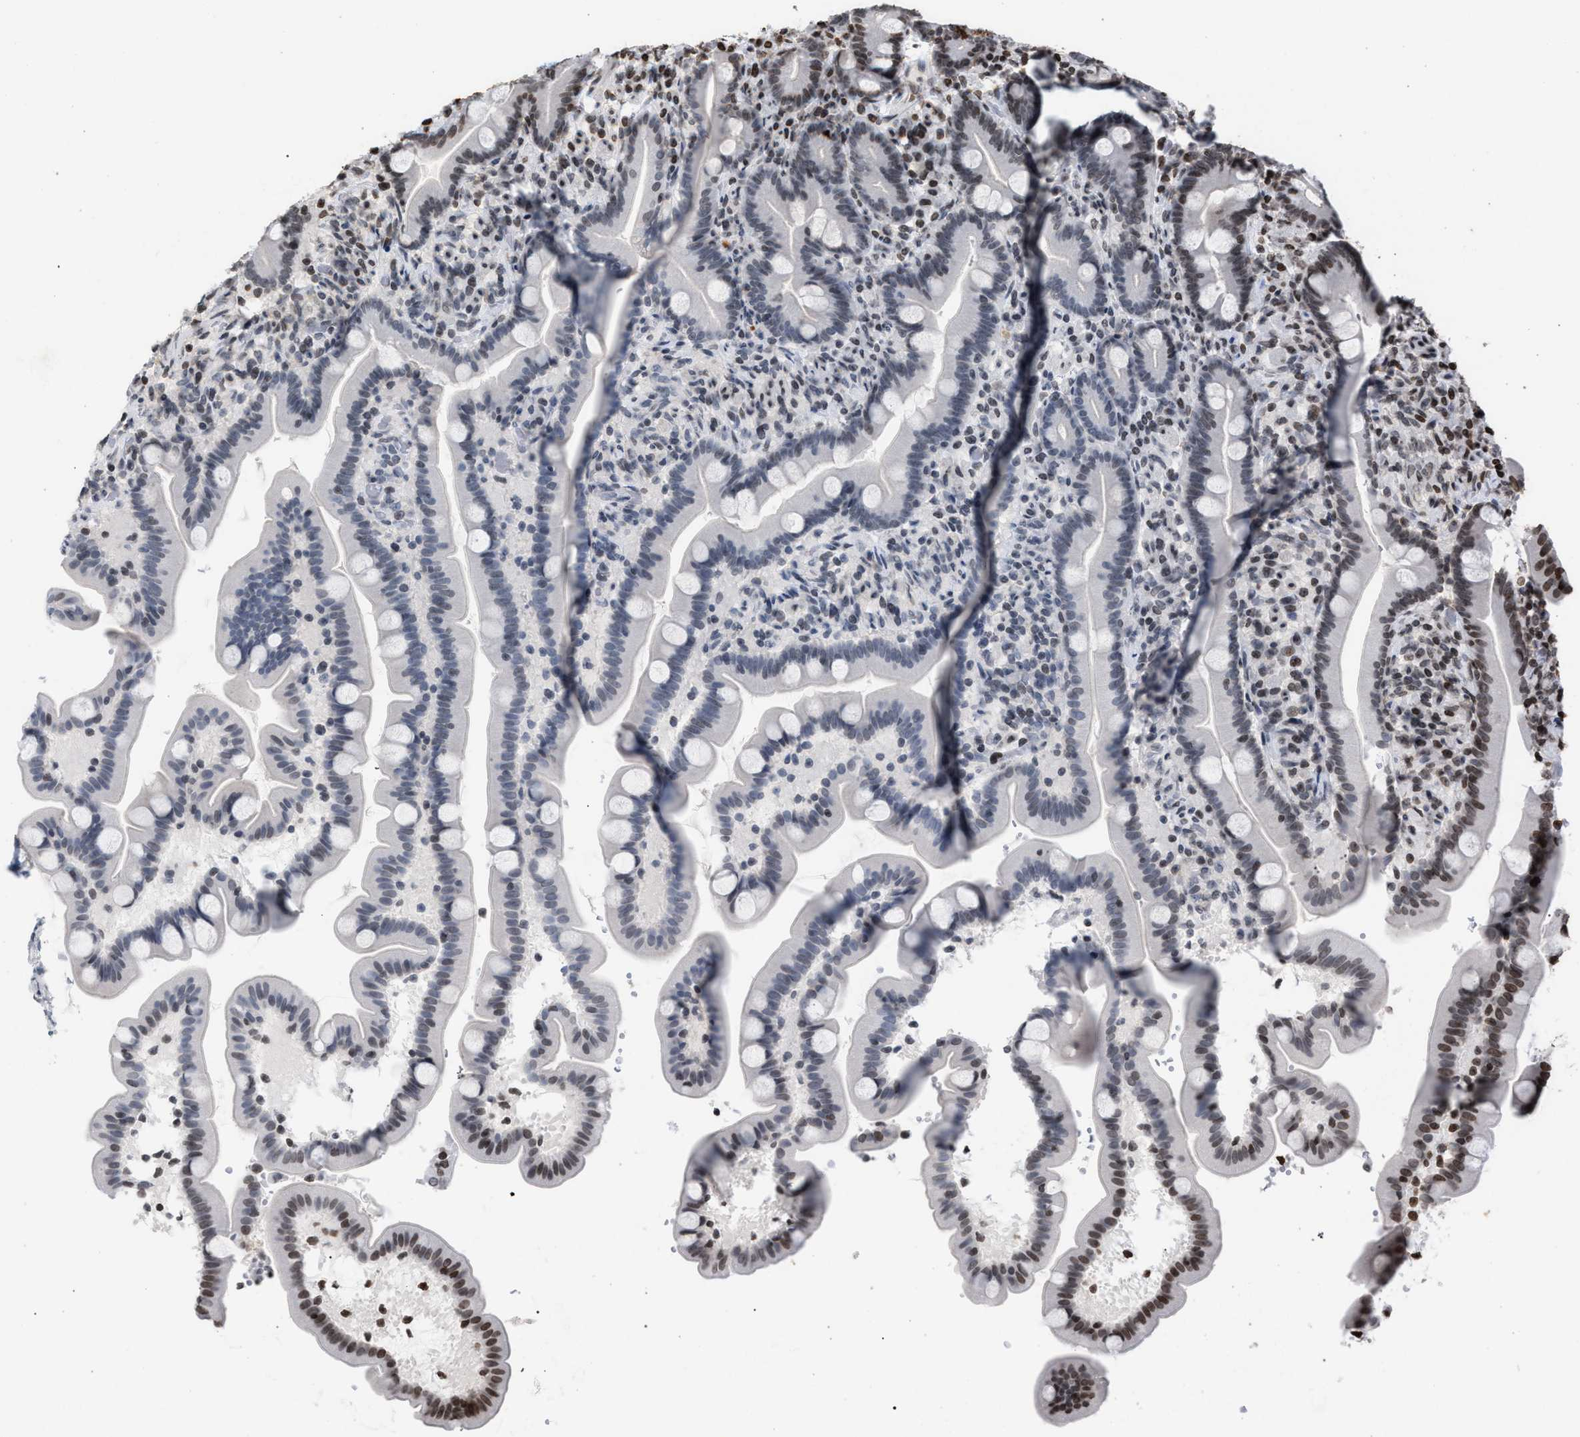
{"staining": {"intensity": "moderate", "quantity": "25%-75%", "location": "nuclear"}, "tissue": "duodenum", "cell_type": "Glandular cells", "image_type": "normal", "snomed": [{"axis": "morphology", "description": "Normal tissue, NOS"}, {"axis": "topography", "description": "Duodenum"}], "caption": "A brown stain labels moderate nuclear positivity of a protein in glandular cells of unremarkable human duodenum. (Stains: DAB in brown, nuclei in blue, Microscopy: brightfield microscopy at high magnification).", "gene": "FOXD3", "patient": {"sex": "male", "age": 54}}